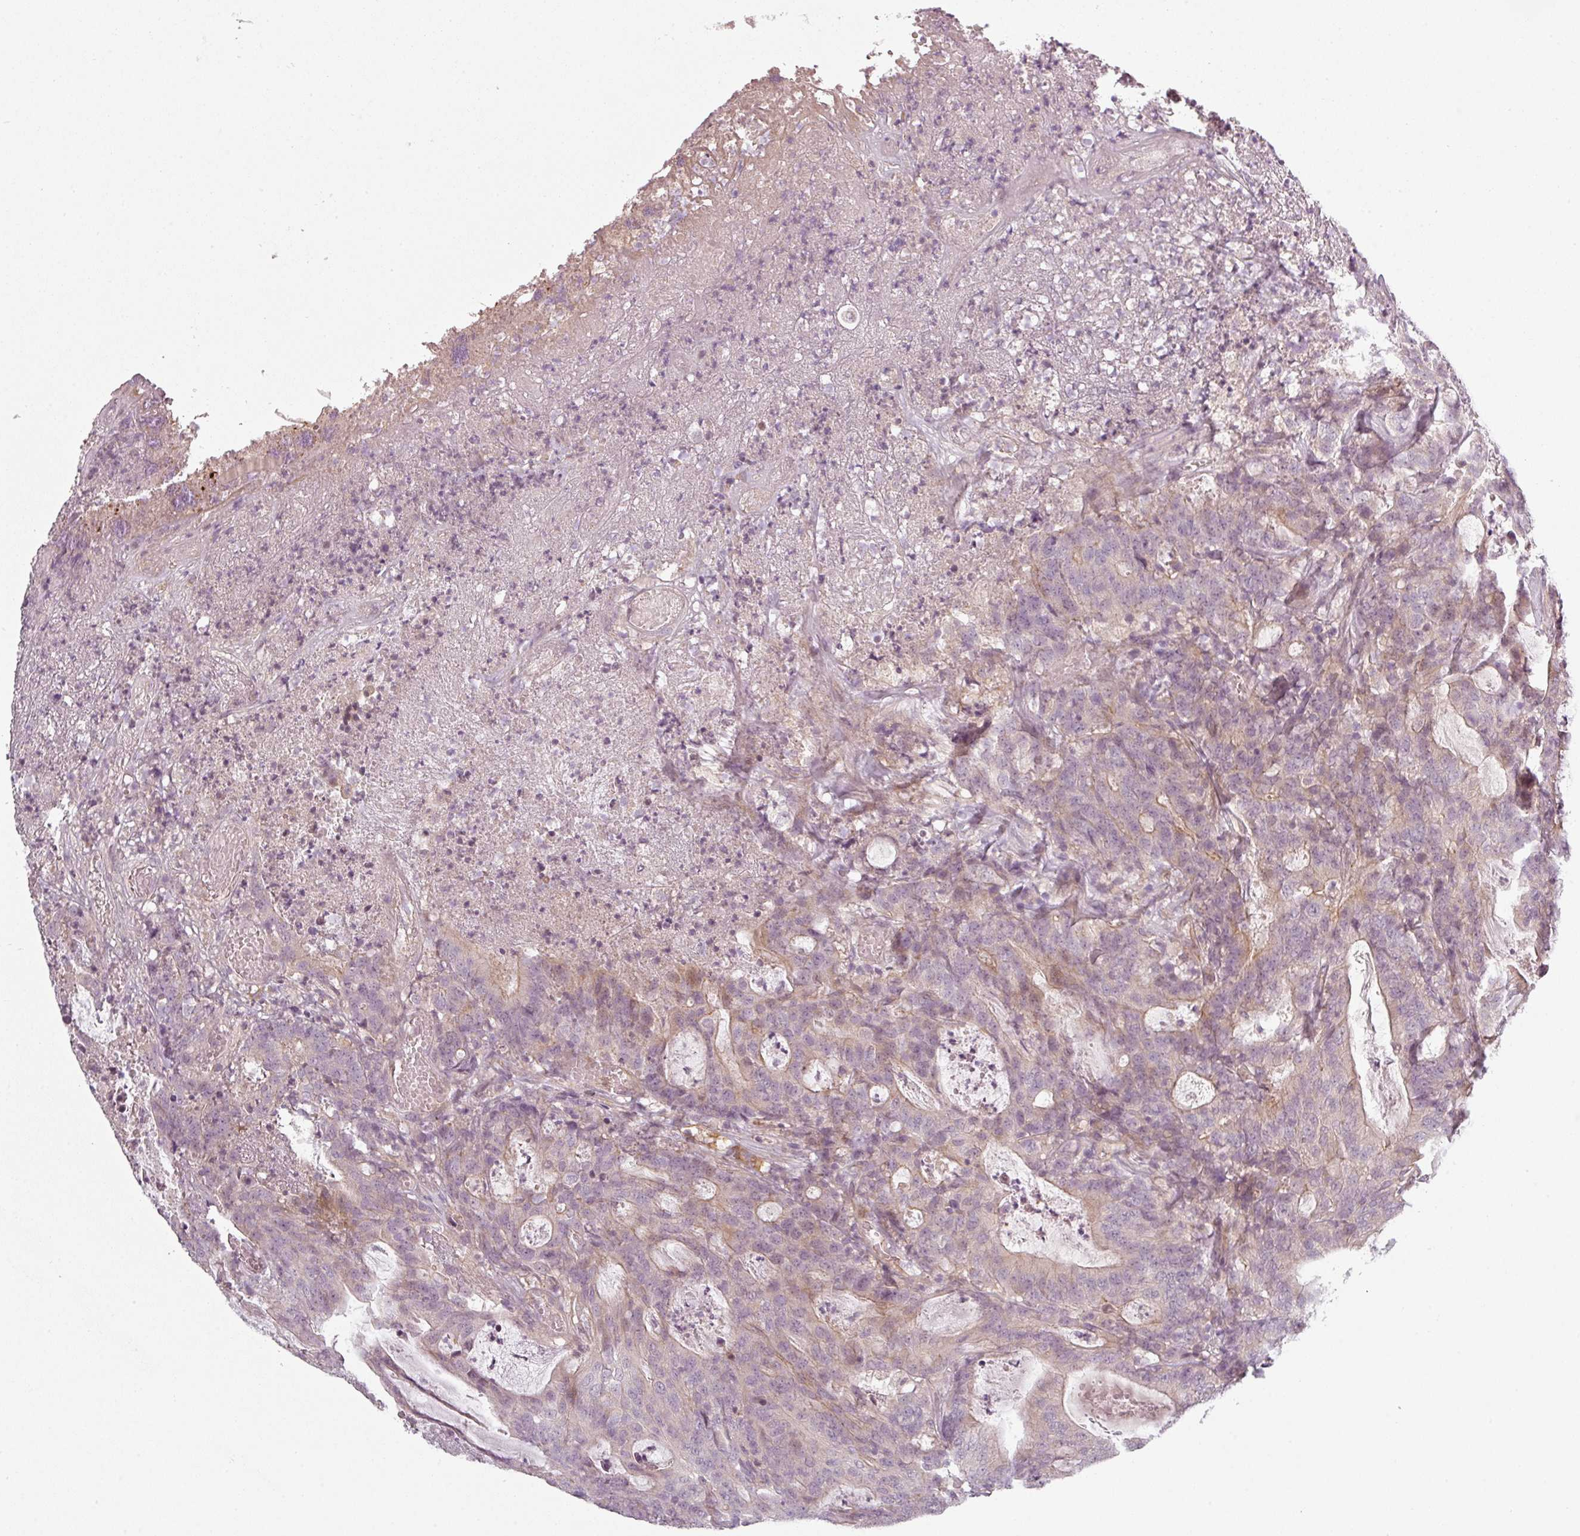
{"staining": {"intensity": "negative", "quantity": "none", "location": "none"}, "tissue": "colorectal cancer", "cell_type": "Tumor cells", "image_type": "cancer", "snomed": [{"axis": "morphology", "description": "Adenocarcinoma, NOS"}, {"axis": "topography", "description": "Colon"}], "caption": "The image reveals no staining of tumor cells in colorectal adenocarcinoma.", "gene": "SLC16A9", "patient": {"sex": "male", "age": 83}}